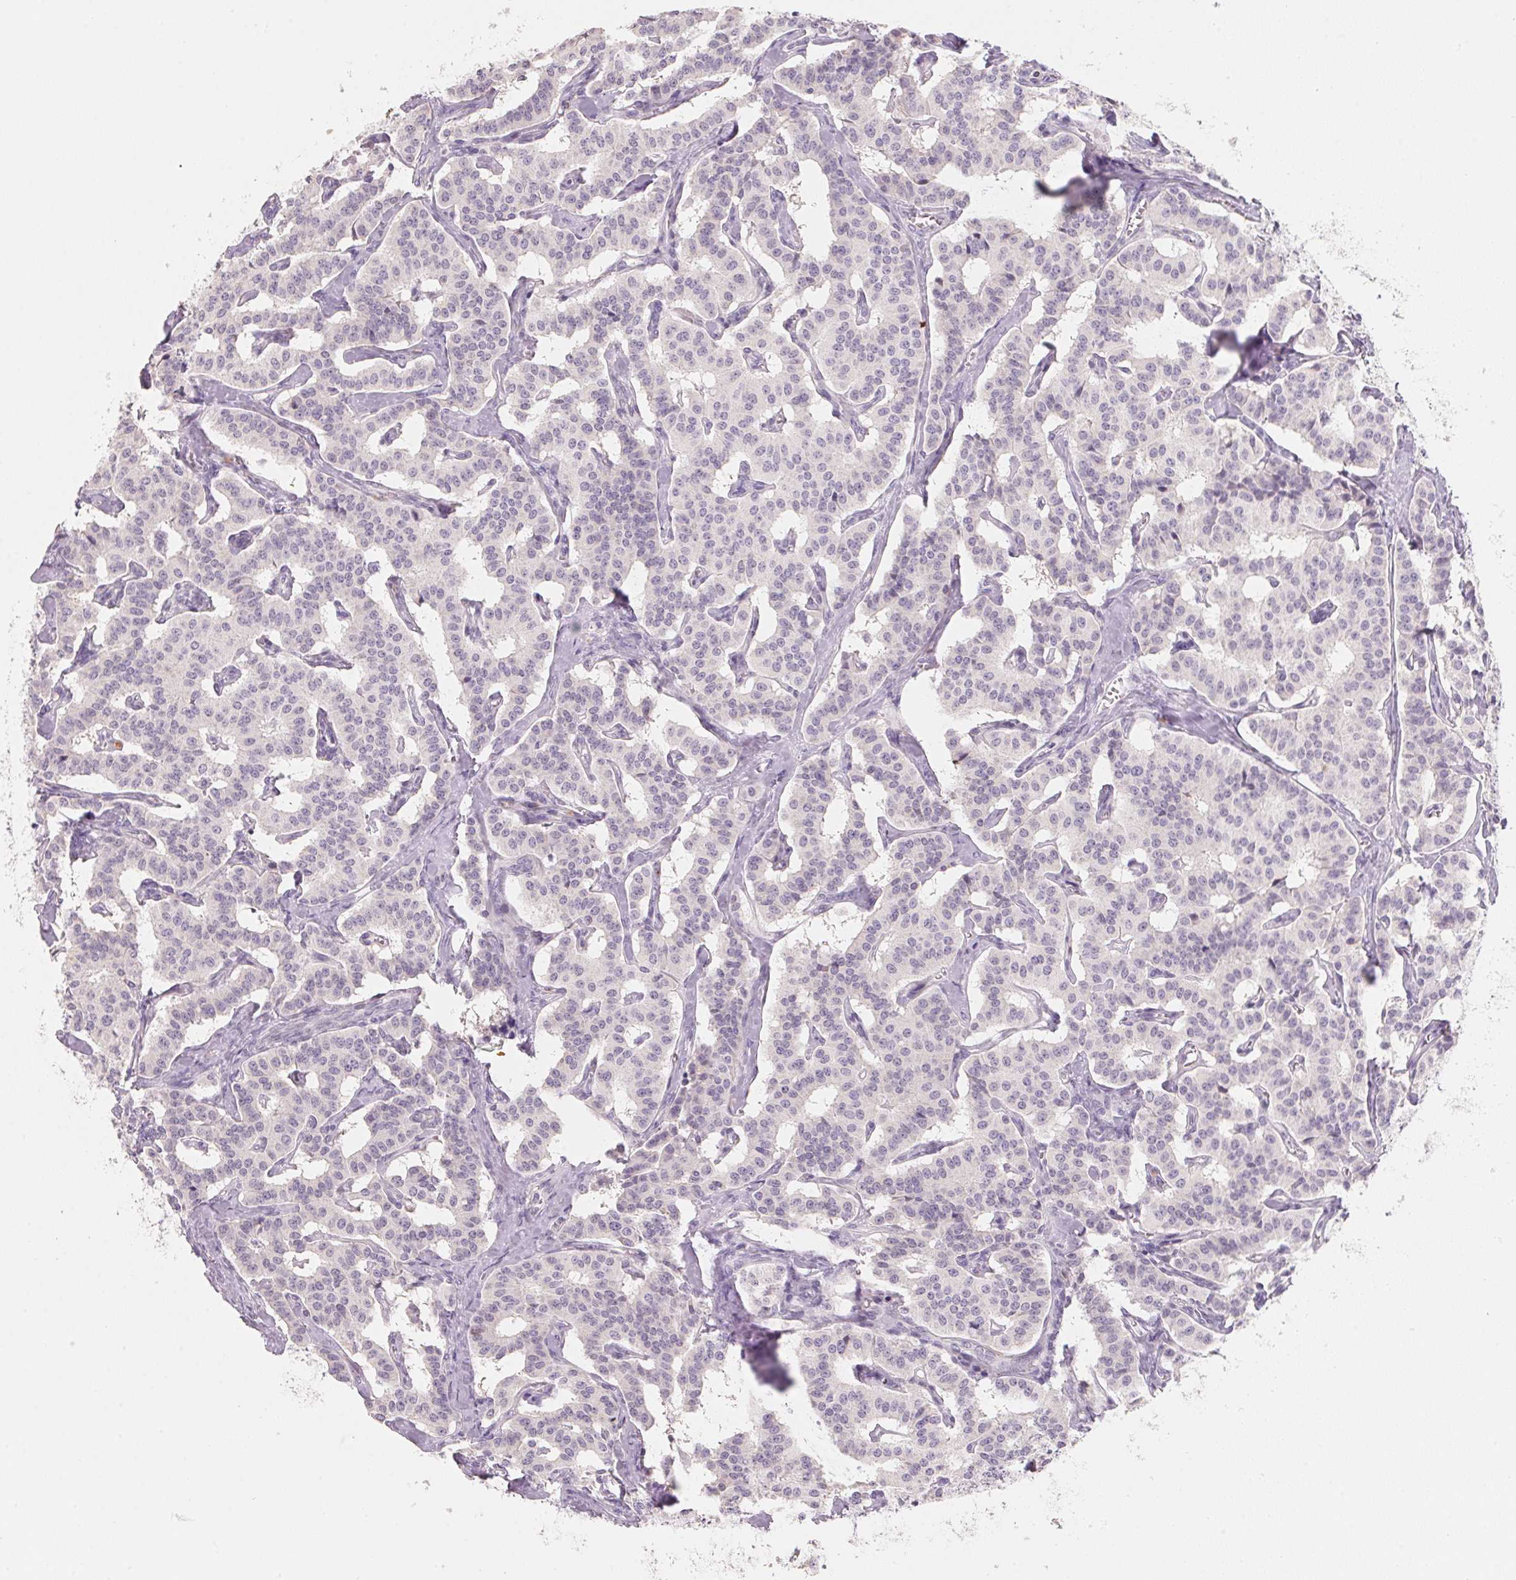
{"staining": {"intensity": "negative", "quantity": "none", "location": "none"}, "tissue": "carcinoid", "cell_type": "Tumor cells", "image_type": "cancer", "snomed": [{"axis": "morphology", "description": "Carcinoid, malignant, NOS"}, {"axis": "topography", "description": "Lung"}], "caption": "A photomicrograph of human carcinoid is negative for staining in tumor cells.", "gene": "TREH", "patient": {"sex": "female", "age": 46}}